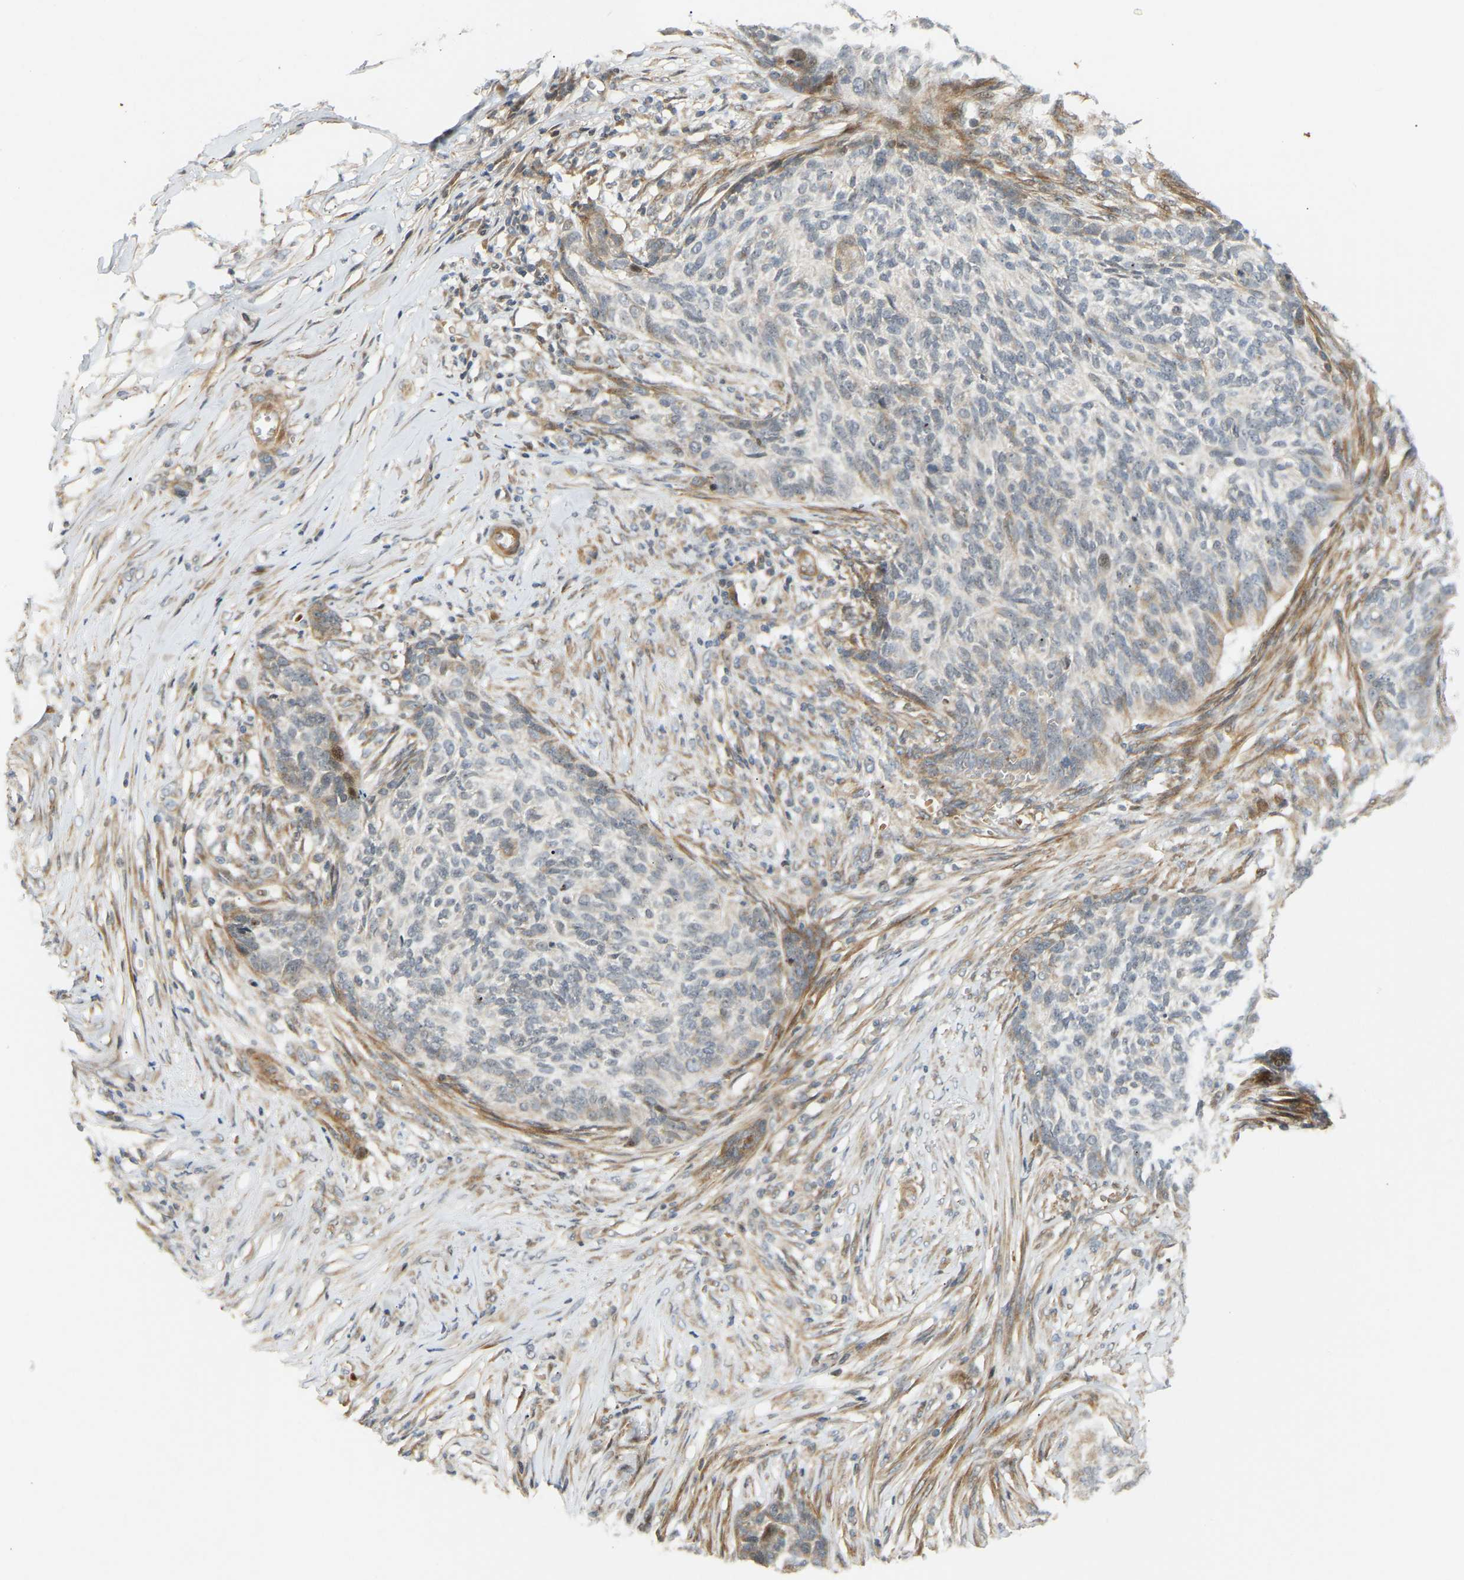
{"staining": {"intensity": "moderate", "quantity": "25%-75%", "location": "cytoplasmic/membranous"}, "tissue": "skin cancer", "cell_type": "Tumor cells", "image_type": "cancer", "snomed": [{"axis": "morphology", "description": "Basal cell carcinoma"}, {"axis": "topography", "description": "Skin"}], "caption": "Immunohistochemistry (IHC) of human skin basal cell carcinoma exhibits medium levels of moderate cytoplasmic/membranous expression in about 25%-75% of tumor cells.", "gene": "POGLUT2", "patient": {"sex": "male", "age": 85}}